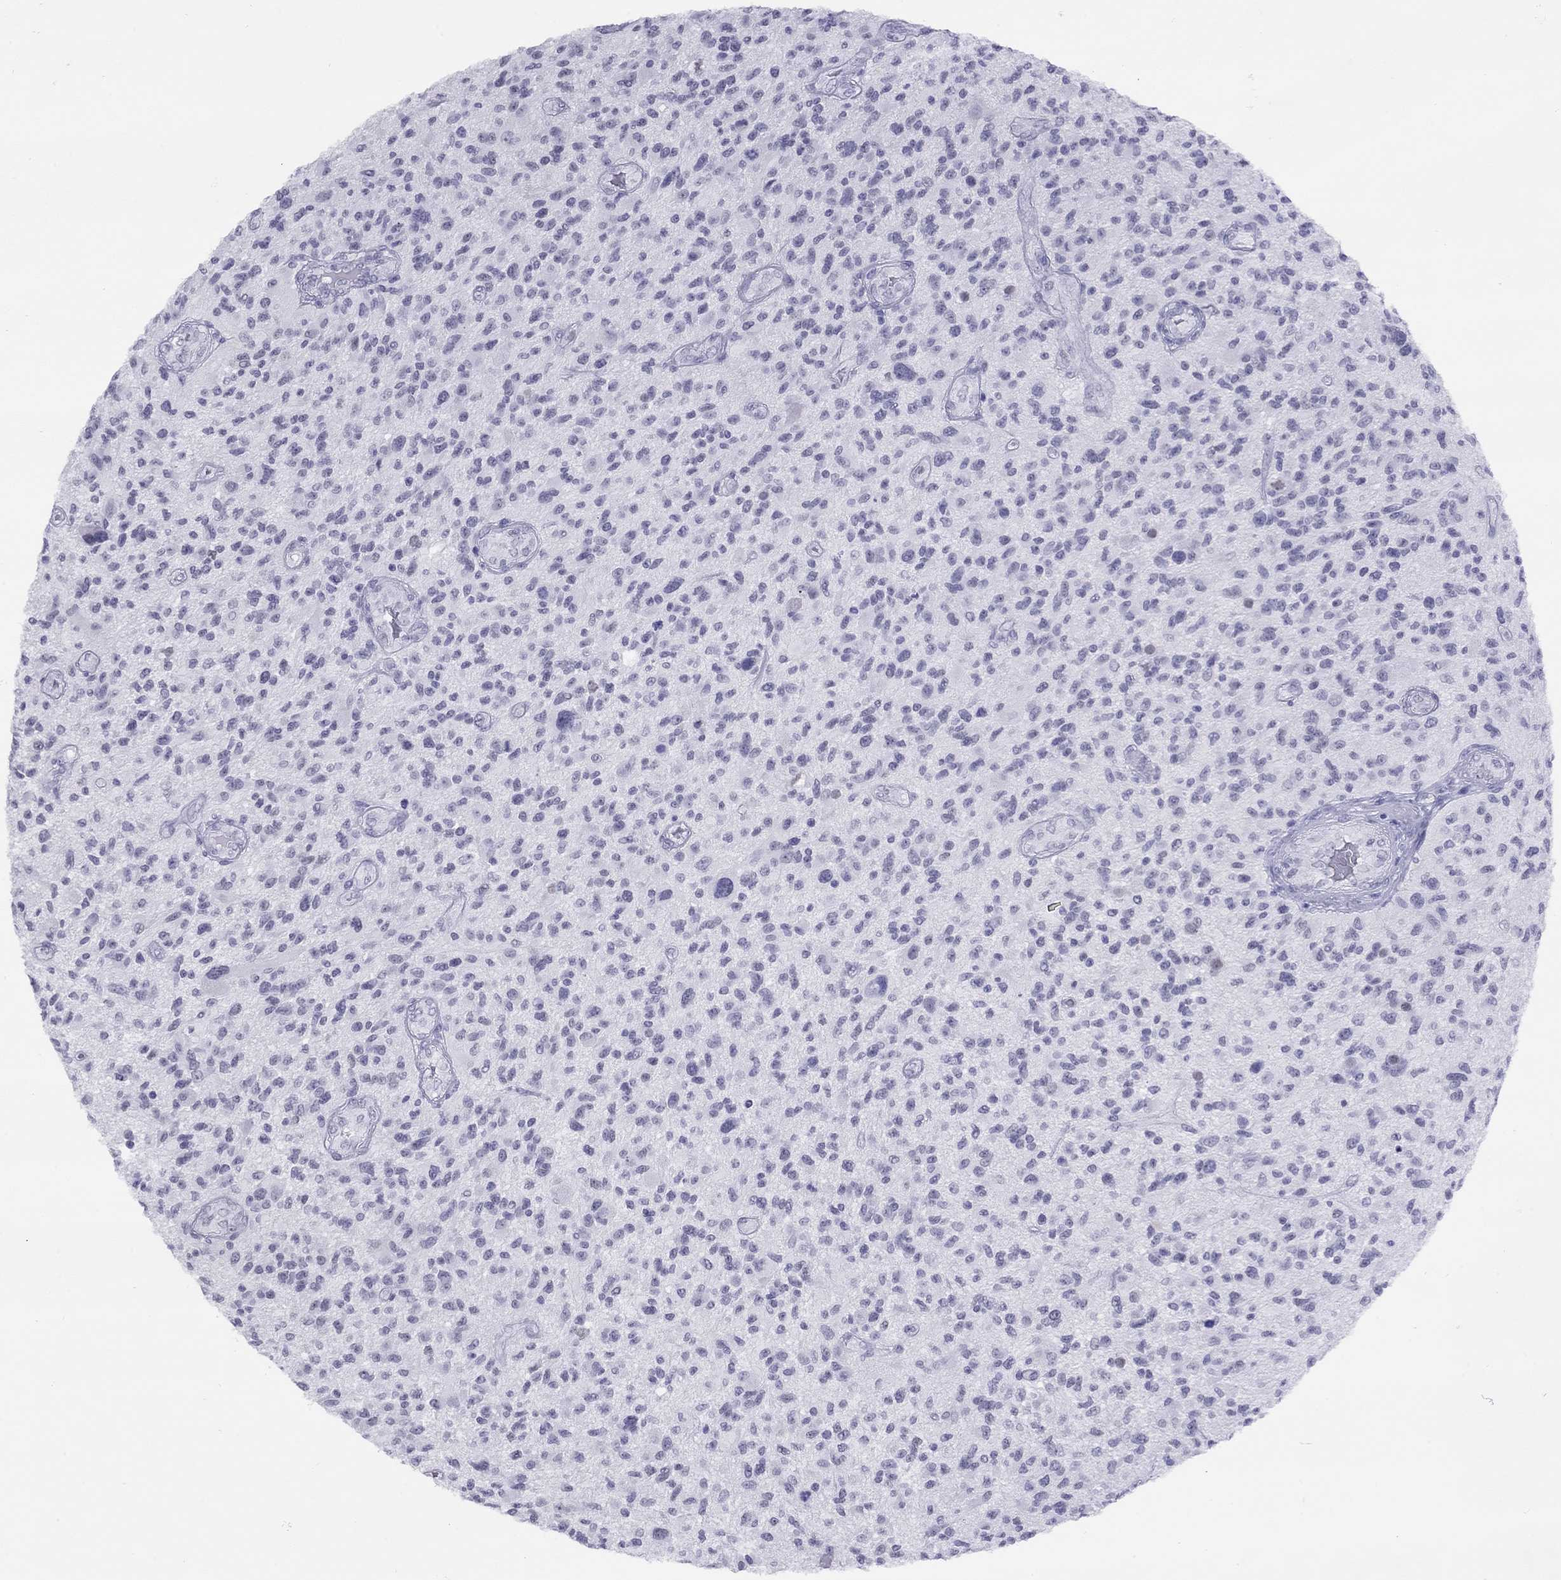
{"staining": {"intensity": "negative", "quantity": "none", "location": "none"}, "tissue": "glioma", "cell_type": "Tumor cells", "image_type": "cancer", "snomed": [{"axis": "morphology", "description": "Glioma, malignant, High grade"}, {"axis": "topography", "description": "Brain"}], "caption": "Immunohistochemistry photomicrograph of glioma stained for a protein (brown), which shows no staining in tumor cells. (DAB immunohistochemistry (IHC), high magnification).", "gene": "LYAR", "patient": {"sex": "male", "age": 47}}